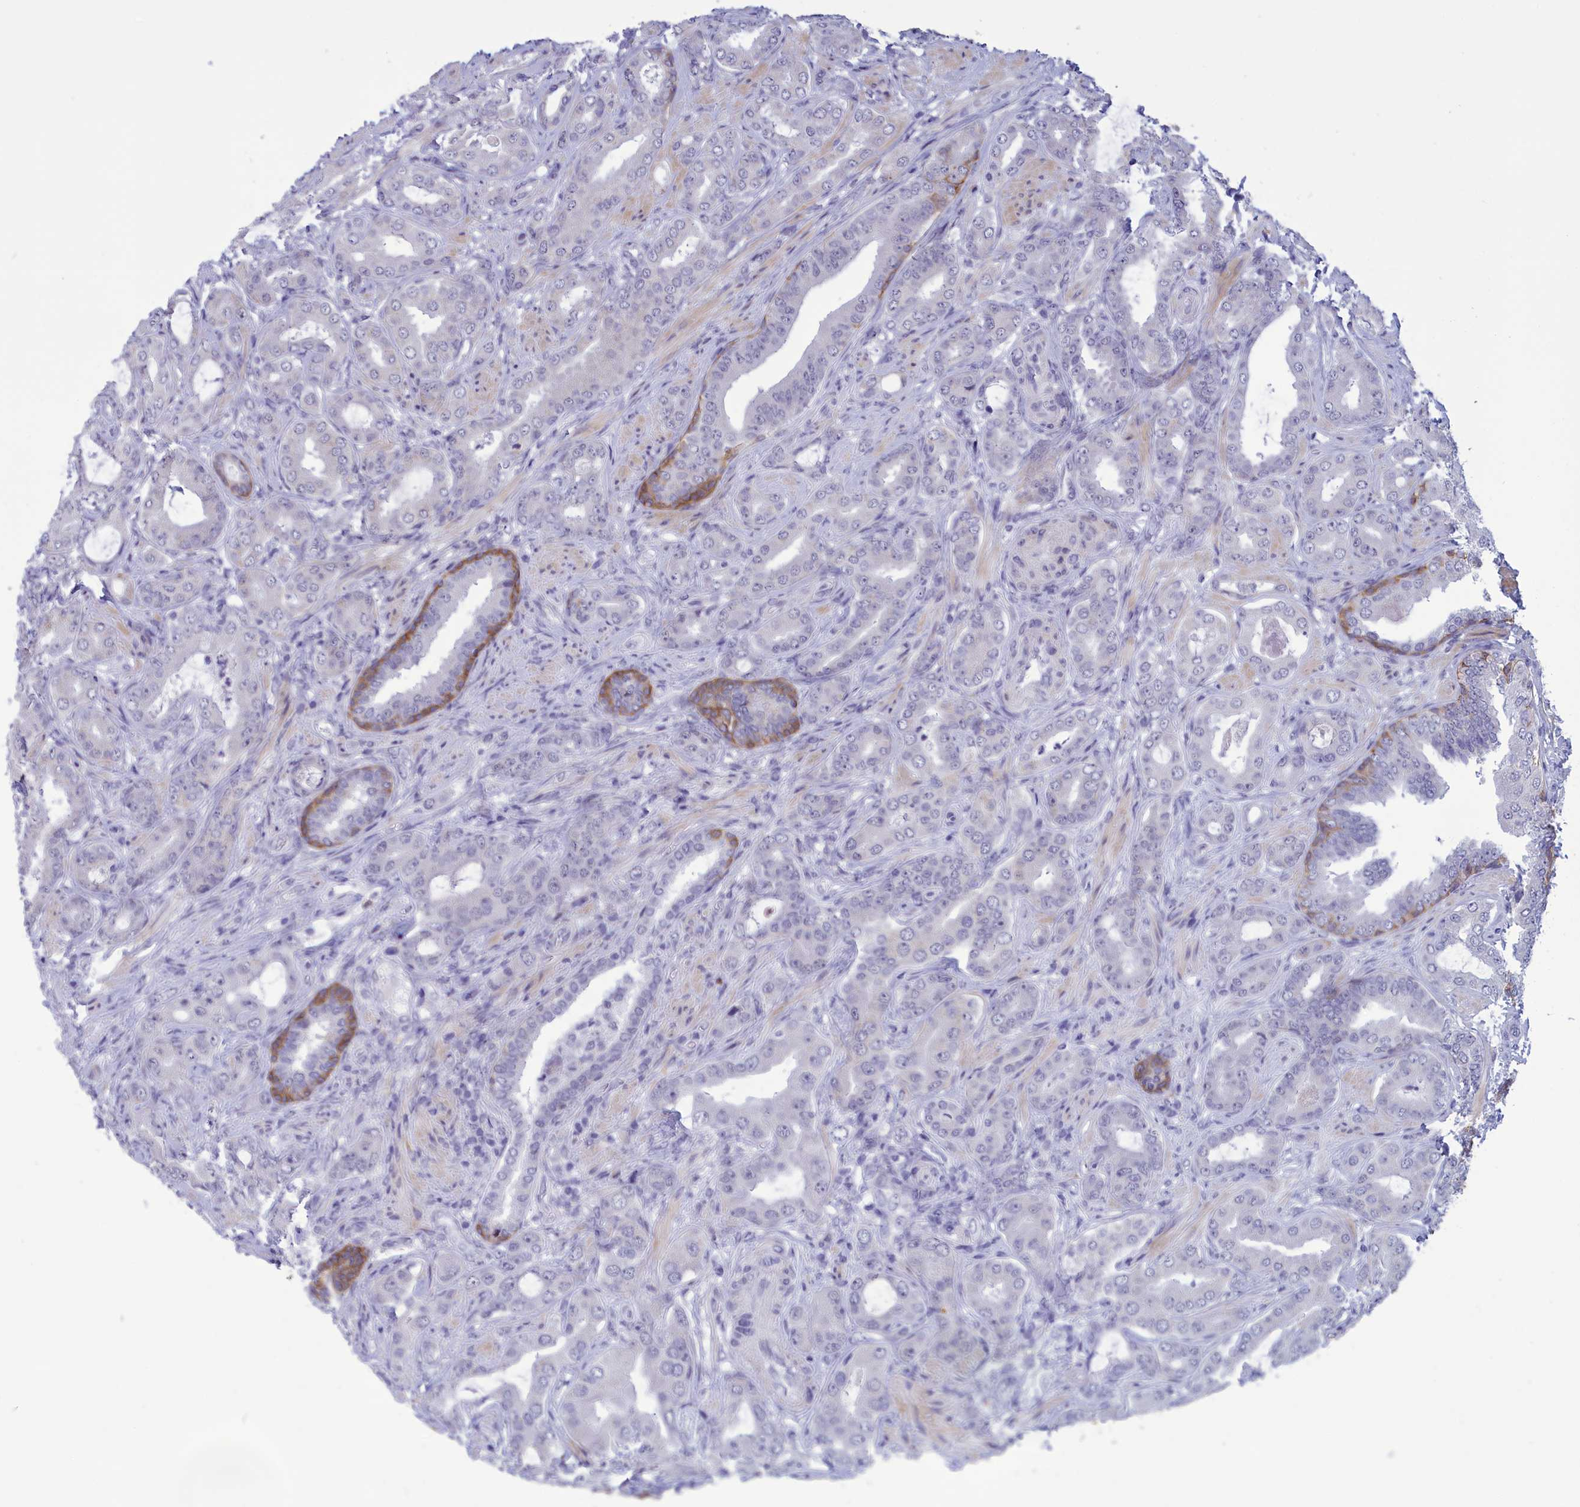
{"staining": {"intensity": "negative", "quantity": "none", "location": "none"}, "tissue": "prostate cancer", "cell_type": "Tumor cells", "image_type": "cancer", "snomed": [{"axis": "morphology", "description": "Adenocarcinoma, Low grade"}, {"axis": "topography", "description": "Prostate"}], "caption": "IHC micrograph of neoplastic tissue: human prostate low-grade adenocarcinoma stained with DAB (3,3'-diaminobenzidine) reveals no significant protein positivity in tumor cells.", "gene": "ELOA2", "patient": {"sex": "male", "age": 57}}